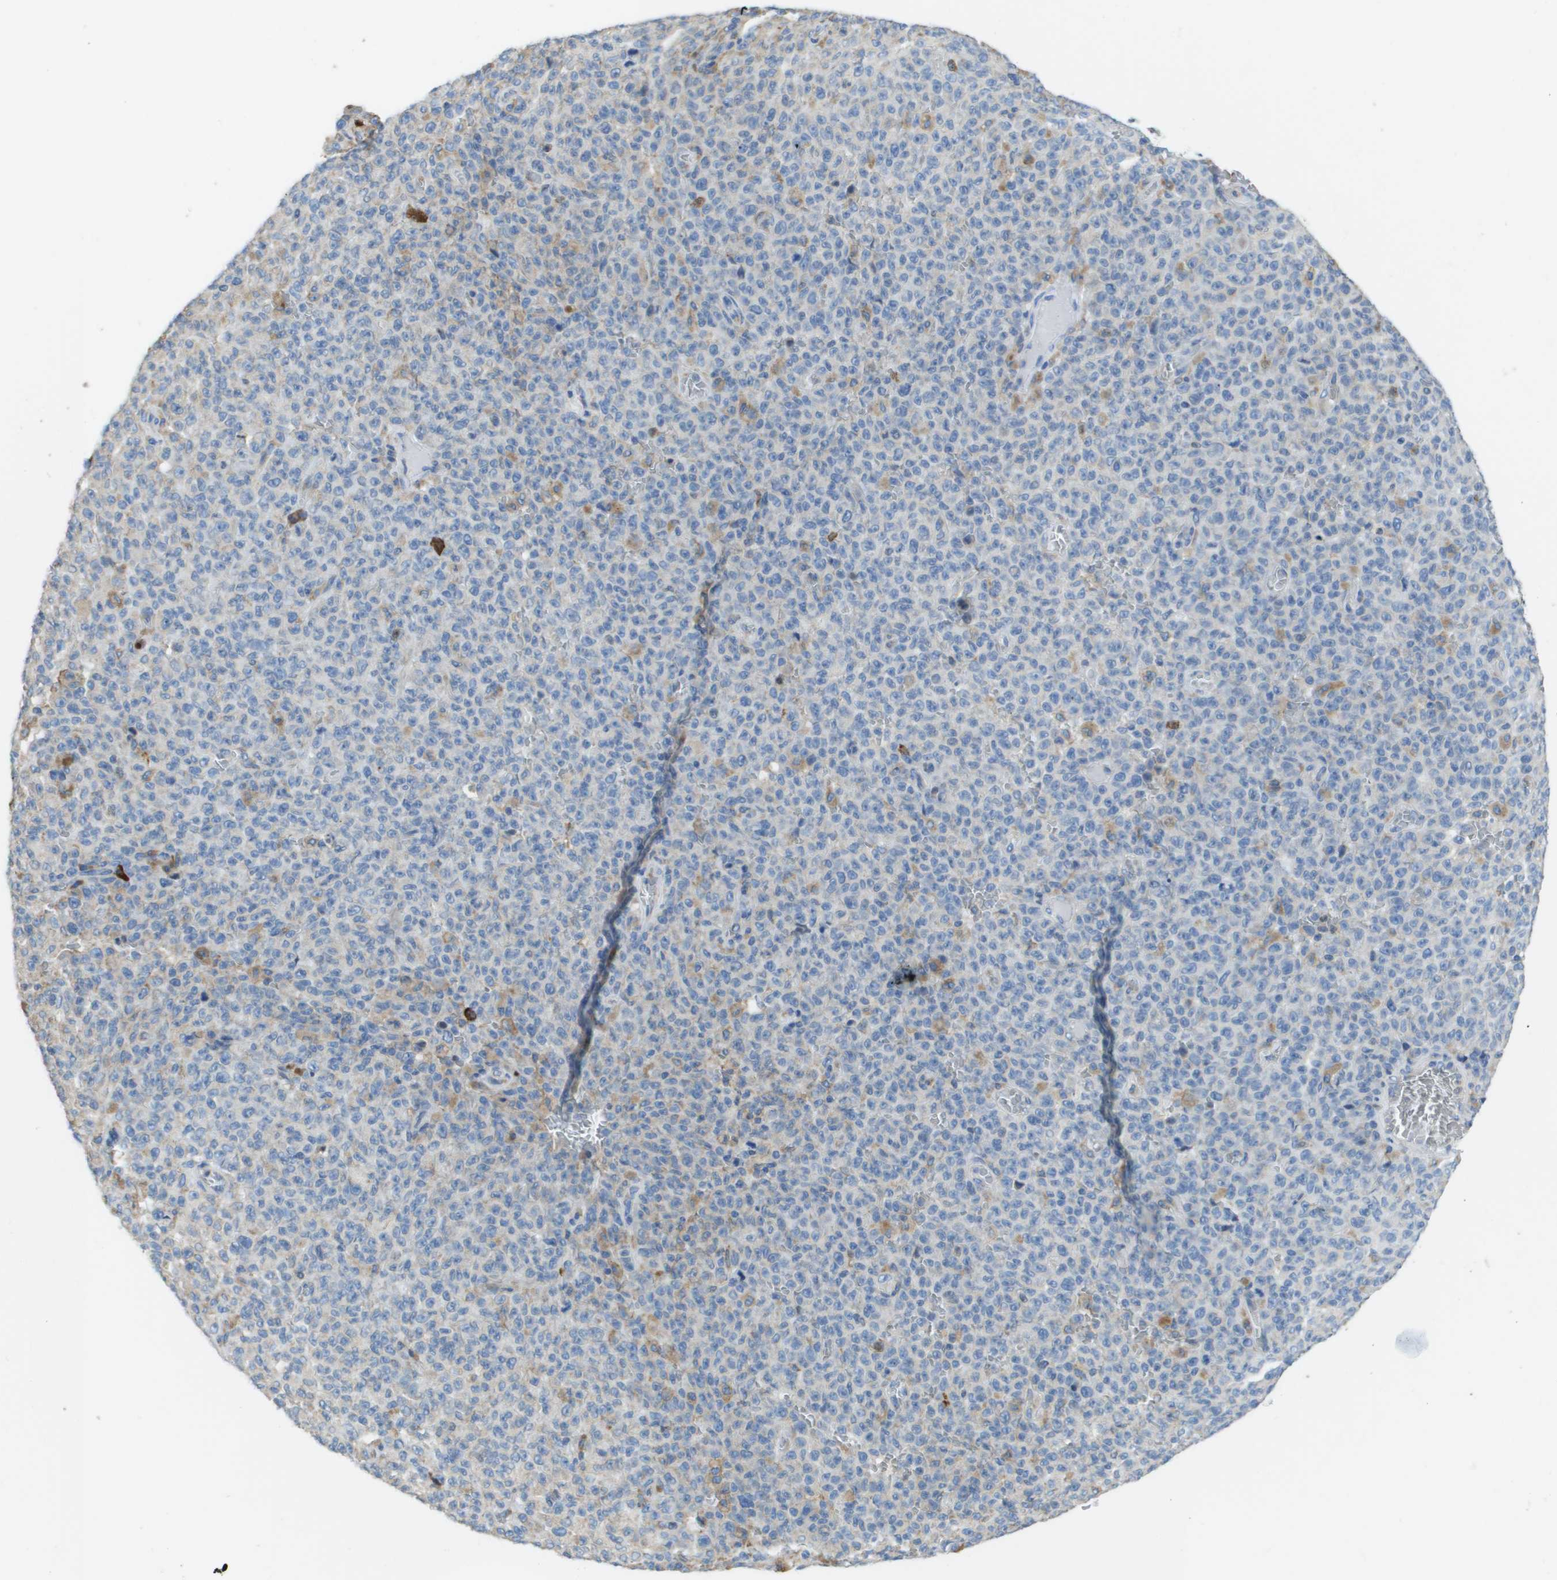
{"staining": {"intensity": "negative", "quantity": "none", "location": "none"}, "tissue": "melanoma", "cell_type": "Tumor cells", "image_type": "cancer", "snomed": [{"axis": "morphology", "description": "Malignant melanoma, NOS"}, {"axis": "topography", "description": "Skin"}], "caption": "High magnification brightfield microscopy of malignant melanoma stained with DAB (3,3'-diaminobenzidine) (brown) and counterstained with hematoxylin (blue): tumor cells show no significant staining.", "gene": "SDR42E1", "patient": {"sex": "female", "age": 82}}